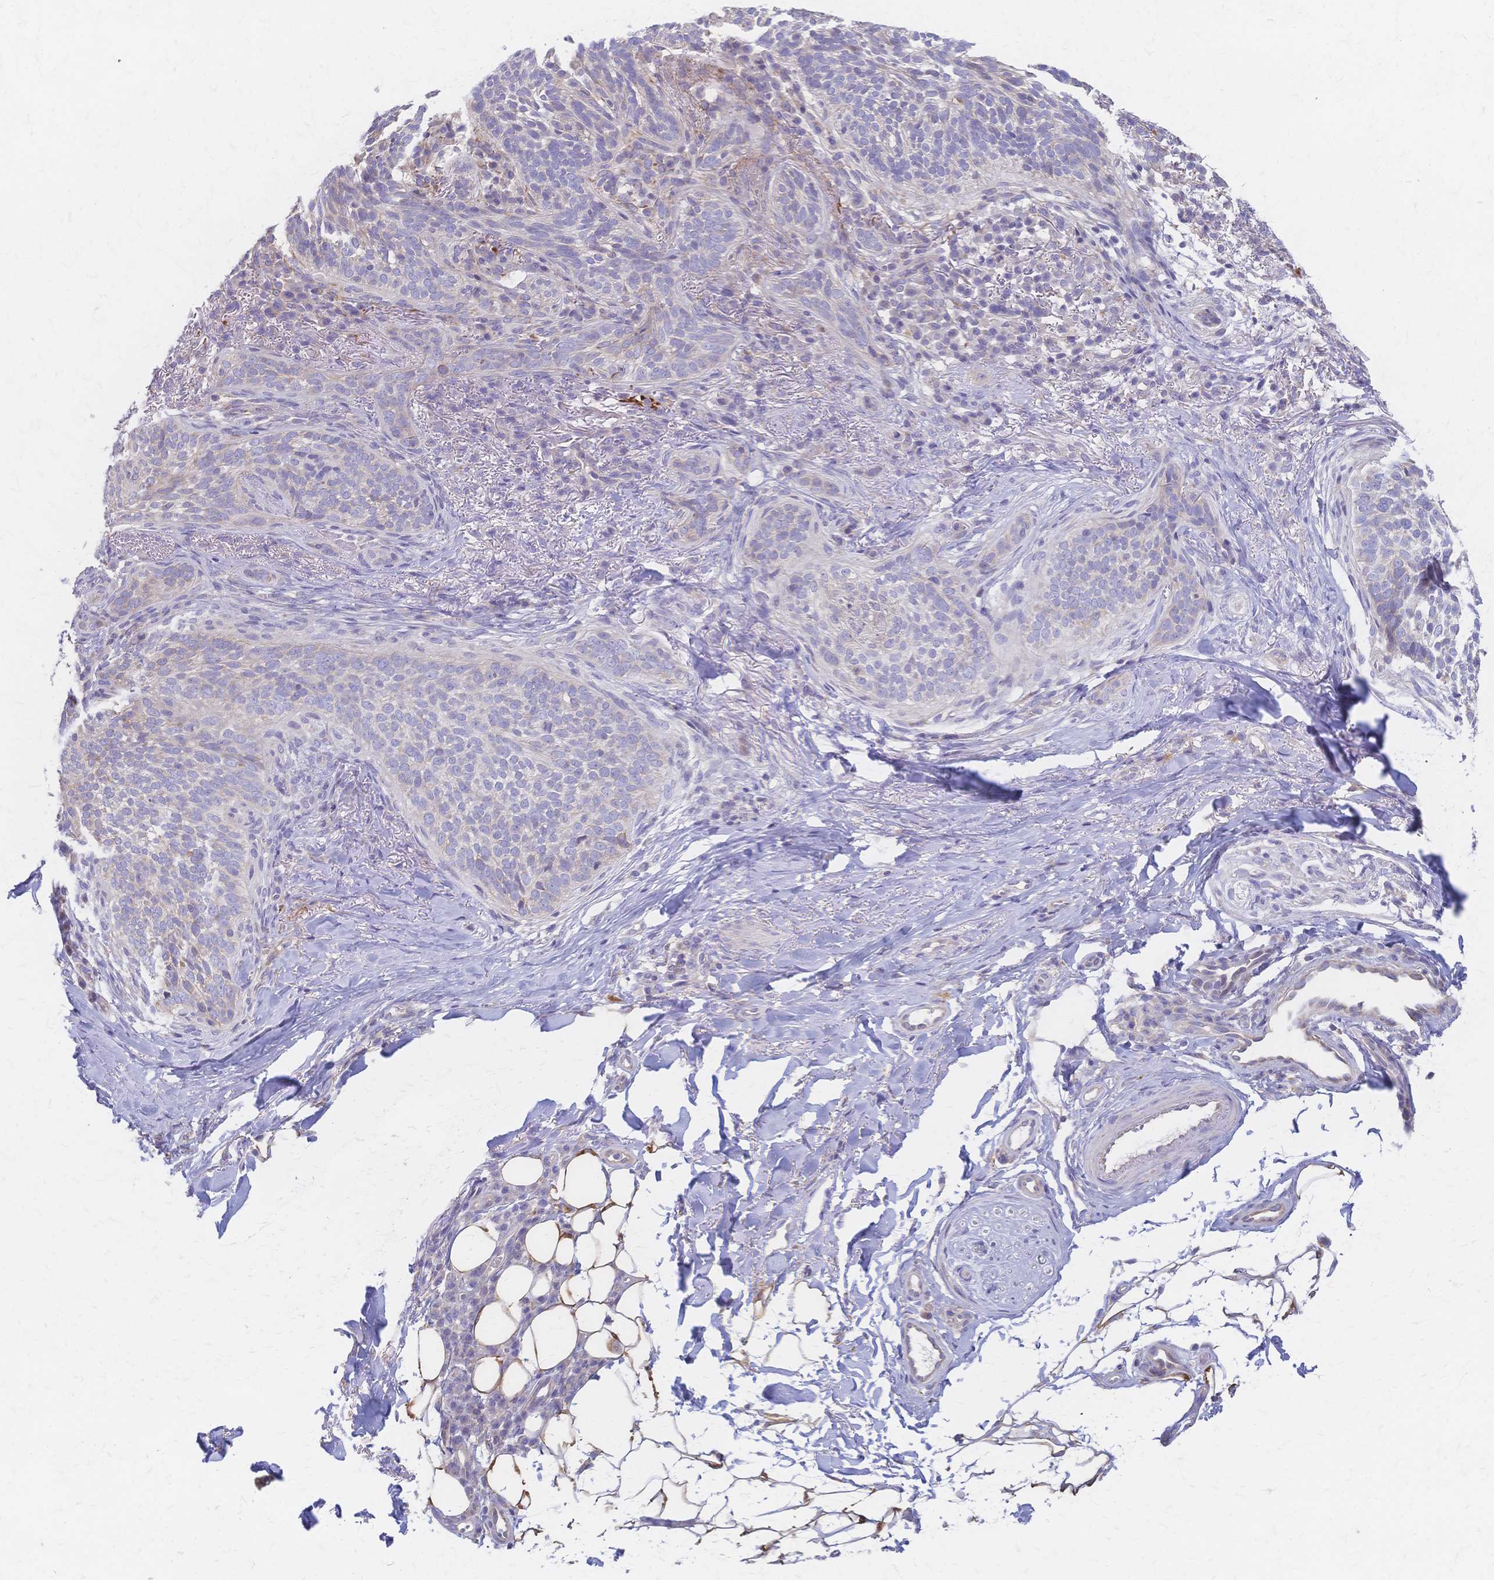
{"staining": {"intensity": "negative", "quantity": "none", "location": "none"}, "tissue": "skin cancer", "cell_type": "Tumor cells", "image_type": "cancer", "snomed": [{"axis": "morphology", "description": "Basal cell carcinoma"}, {"axis": "topography", "description": "Skin"}, {"axis": "topography", "description": "Skin of head"}], "caption": "Micrograph shows no significant protein staining in tumor cells of skin cancer.", "gene": "CYB5A", "patient": {"sex": "male", "age": 62}}